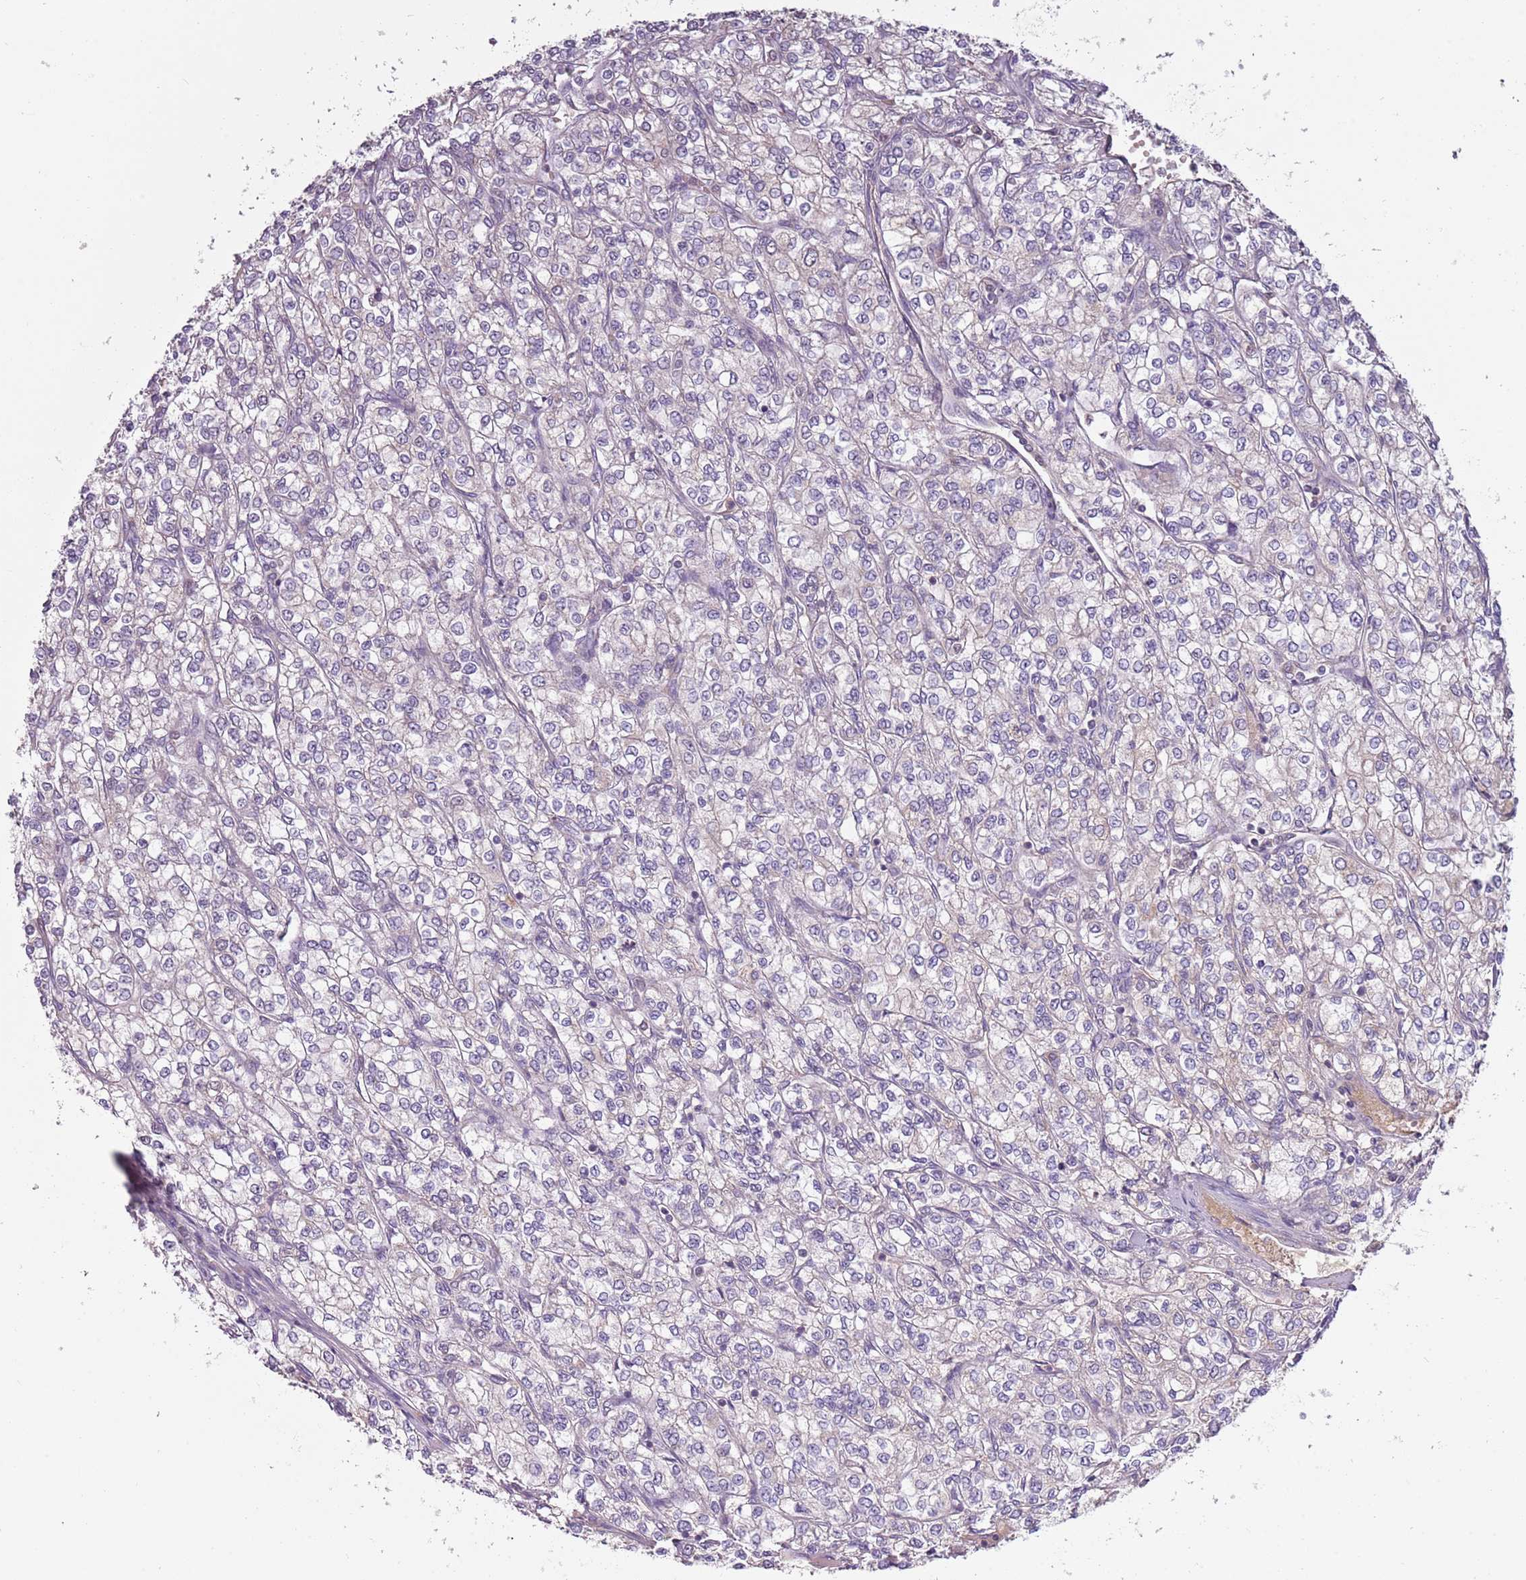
{"staining": {"intensity": "negative", "quantity": "none", "location": "none"}, "tissue": "renal cancer", "cell_type": "Tumor cells", "image_type": "cancer", "snomed": [{"axis": "morphology", "description": "Adenocarcinoma, NOS"}, {"axis": "topography", "description": "Kidney"}], "caption": "Tumor cells are negative for protein expression in human renal adenocarcinoma.", "gene": "SYS1", "patient": {"sex": "male", "age": 80}}